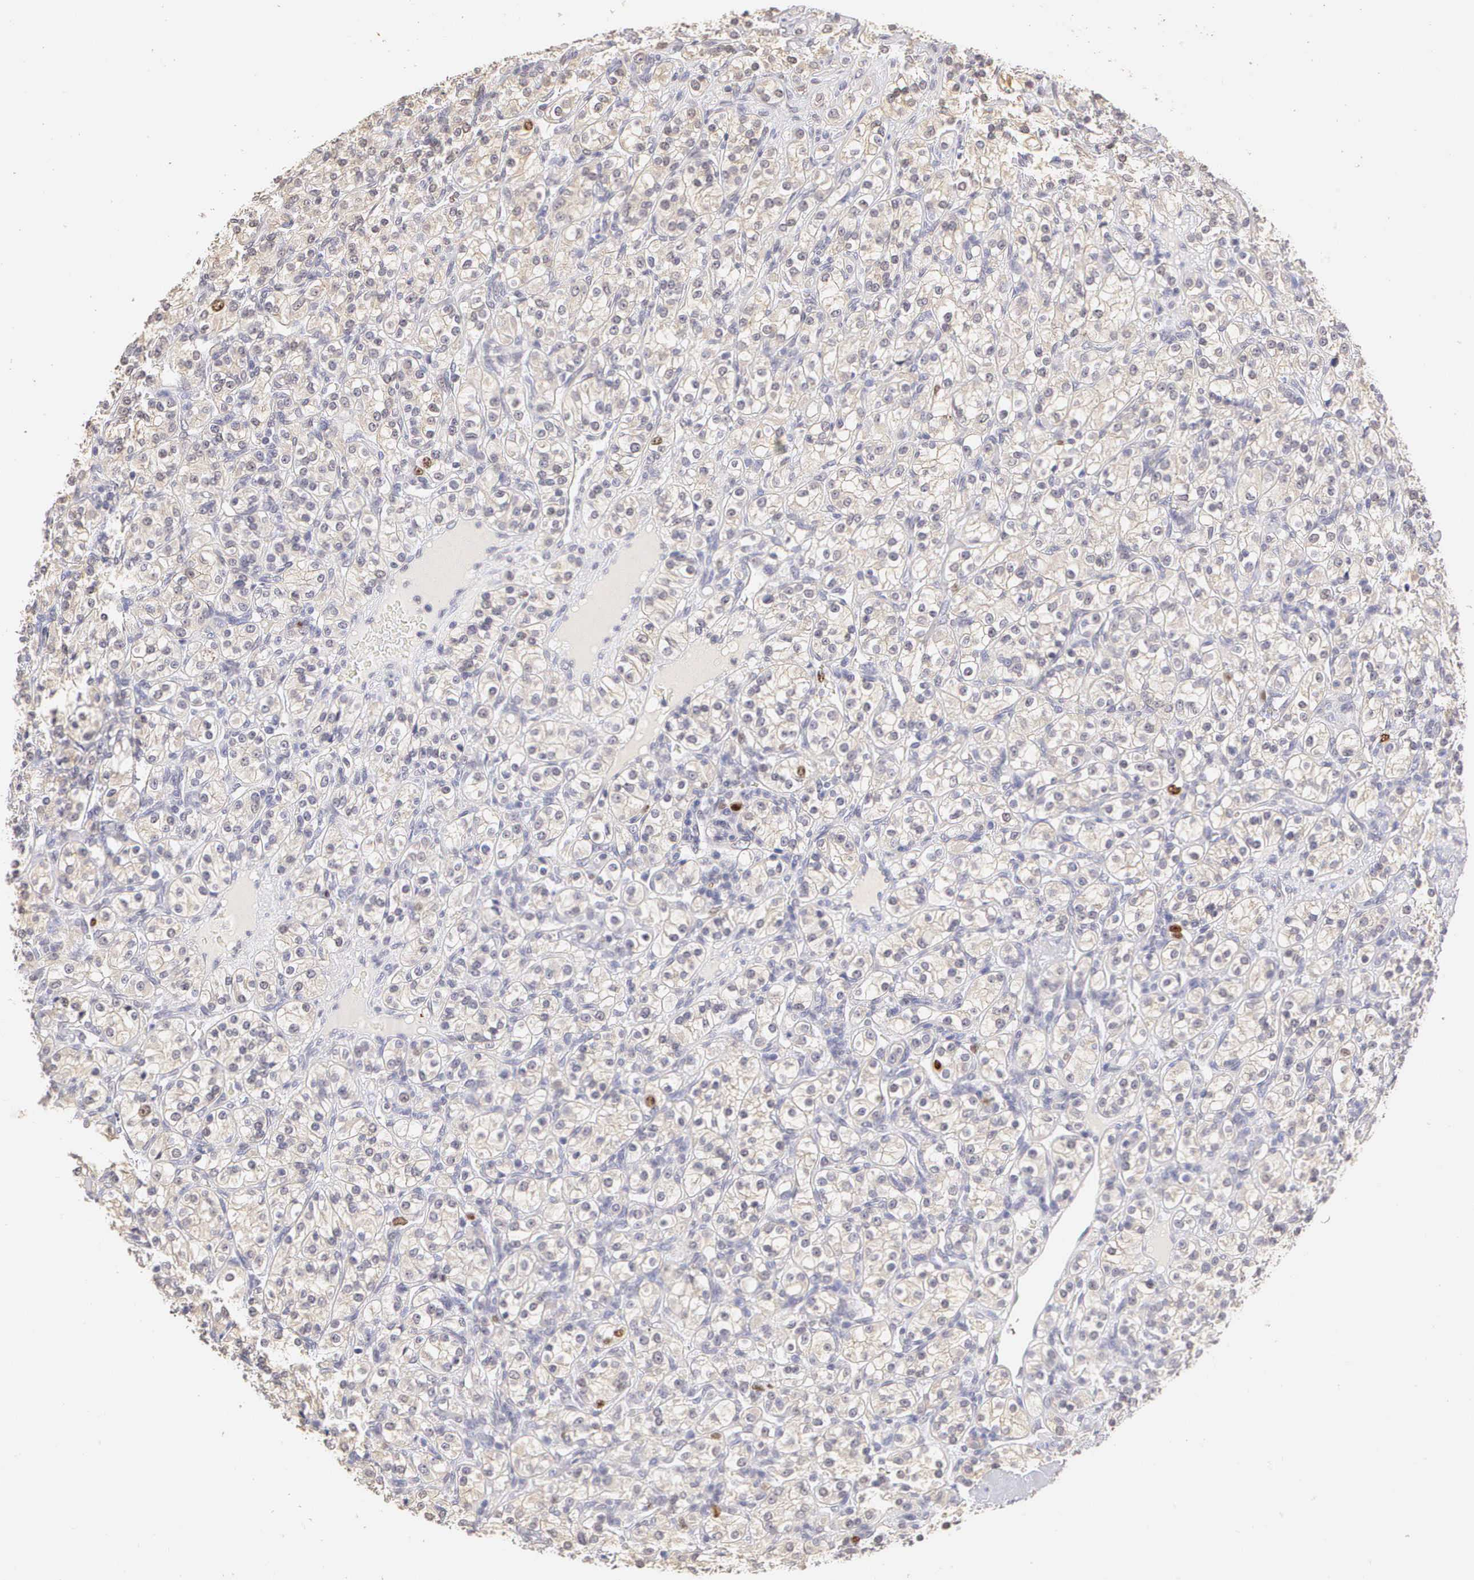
{"staining": {"intensity": "moderate", "quantity": "<25%", "location": "nuclear"}, "tissue": "renal cancer", "cell_type": "Tumor cells", "image_type": "cancer", "snomed": [{"axis": "morphology", "description": "Adenocarcinoma, NOS"}, {"axis": "topography", "description": "Kidney"}], "caption": "The histopathology image displays staining of renal cancer, revealing moderate nuclear protein expression (brown color) within tumor cells.", "gene": "MKI67", "patient": {"sex": "male", "age": 77}}